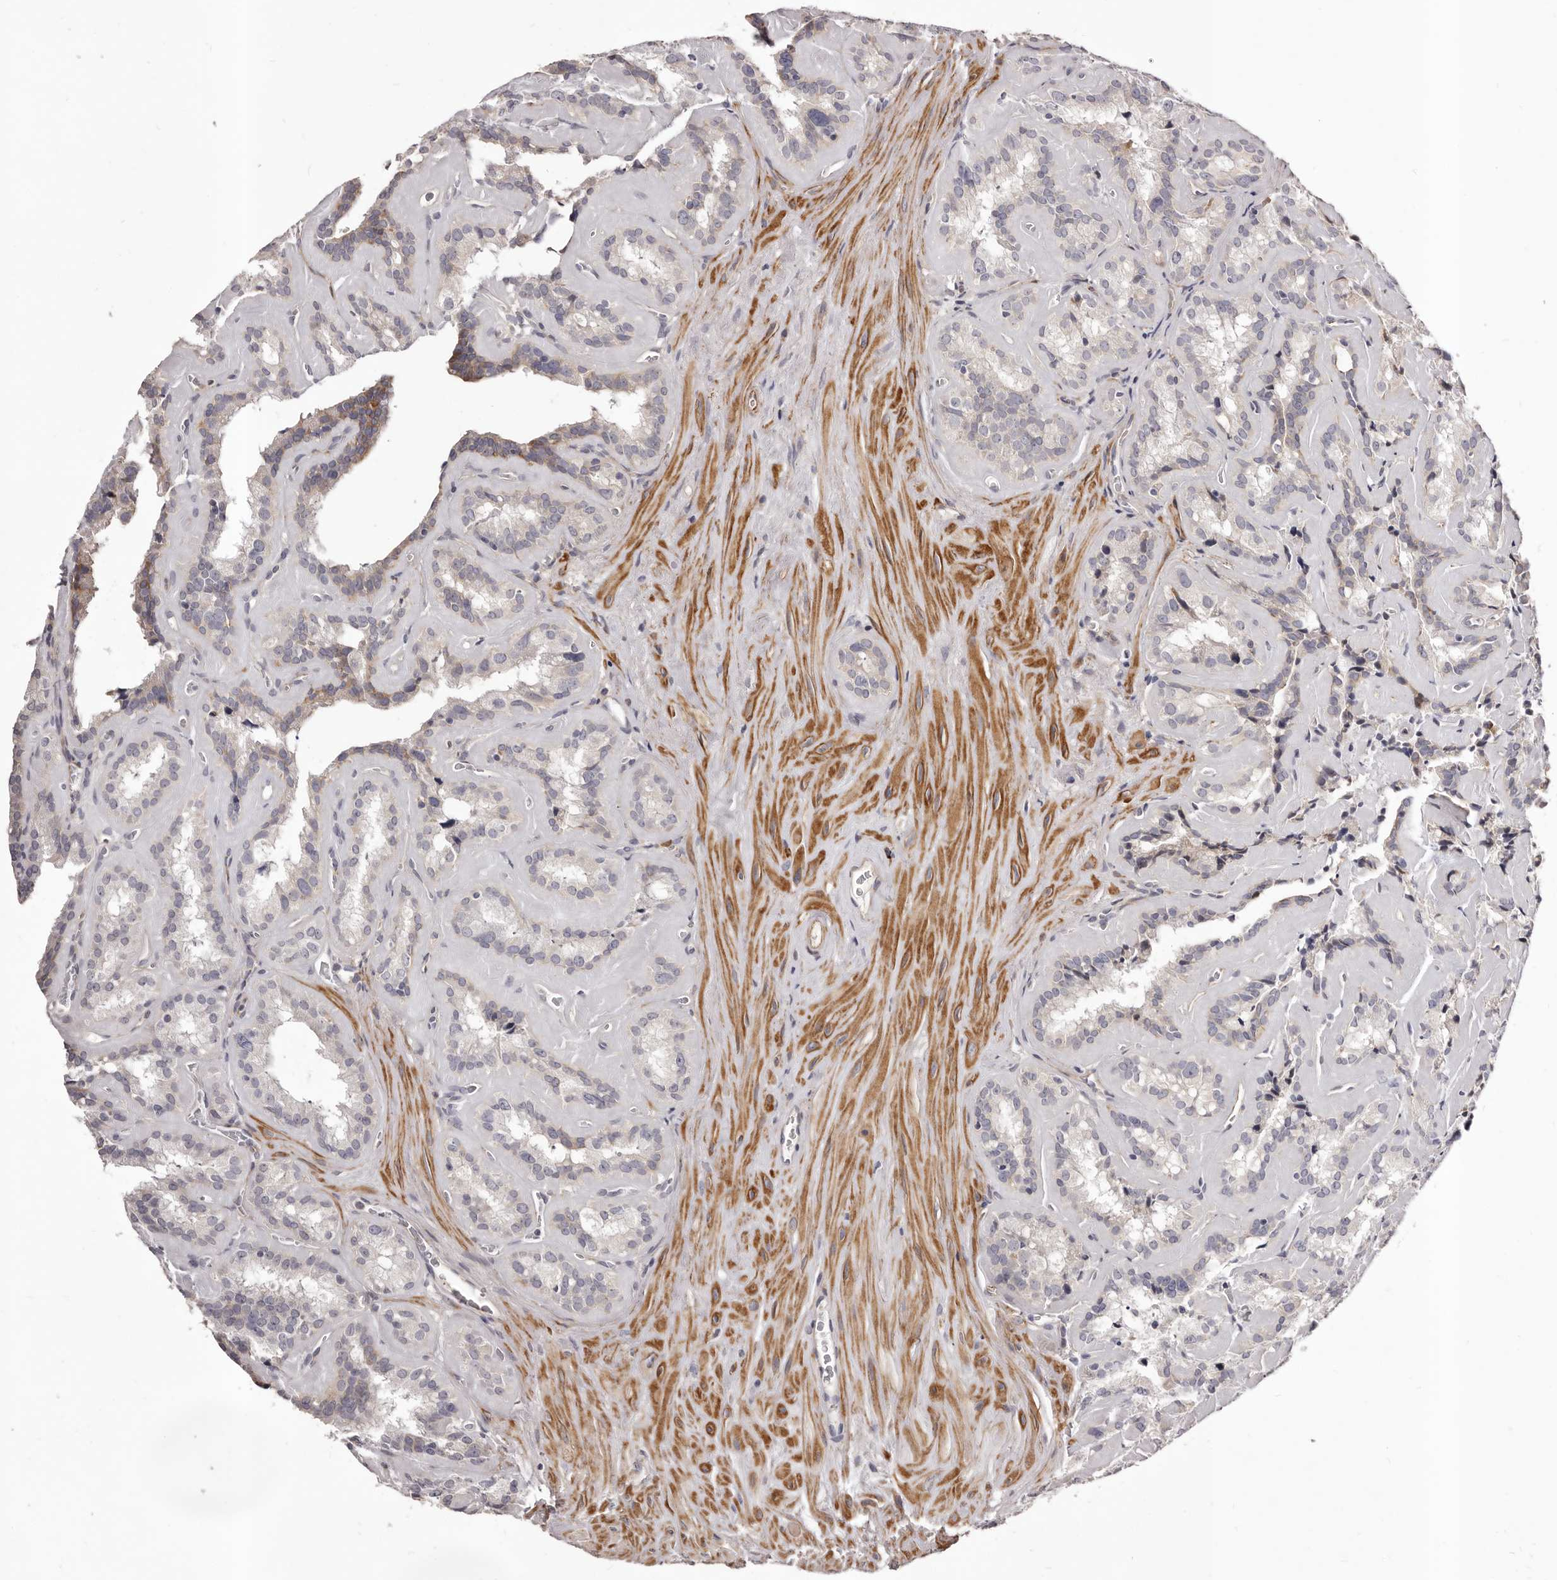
{"staining": {"intensity": "weak", "quantity": "<25%", "location": "cytoplasmic/membranous"}, "tissue": "seminal vesicle", "cell_type": "Glandular cells", "image_type": "normal", "snomed": [{"axis": "morphology", "description": "Normal tissue, NOS"}, {"axis": "topography", "description": "Prostate"}, {"axis": "topography", "description": "Seminal veicle"}], "caption": "IHC image of unremarkable seminal vesicle: seminal vesicle stained with DAB (3,3'-diaminobenzidine) demonstrates no significant protein expression in glandular cells.", "gene": "ALPK1", "patient": {"sex": "male", "age": 59}}